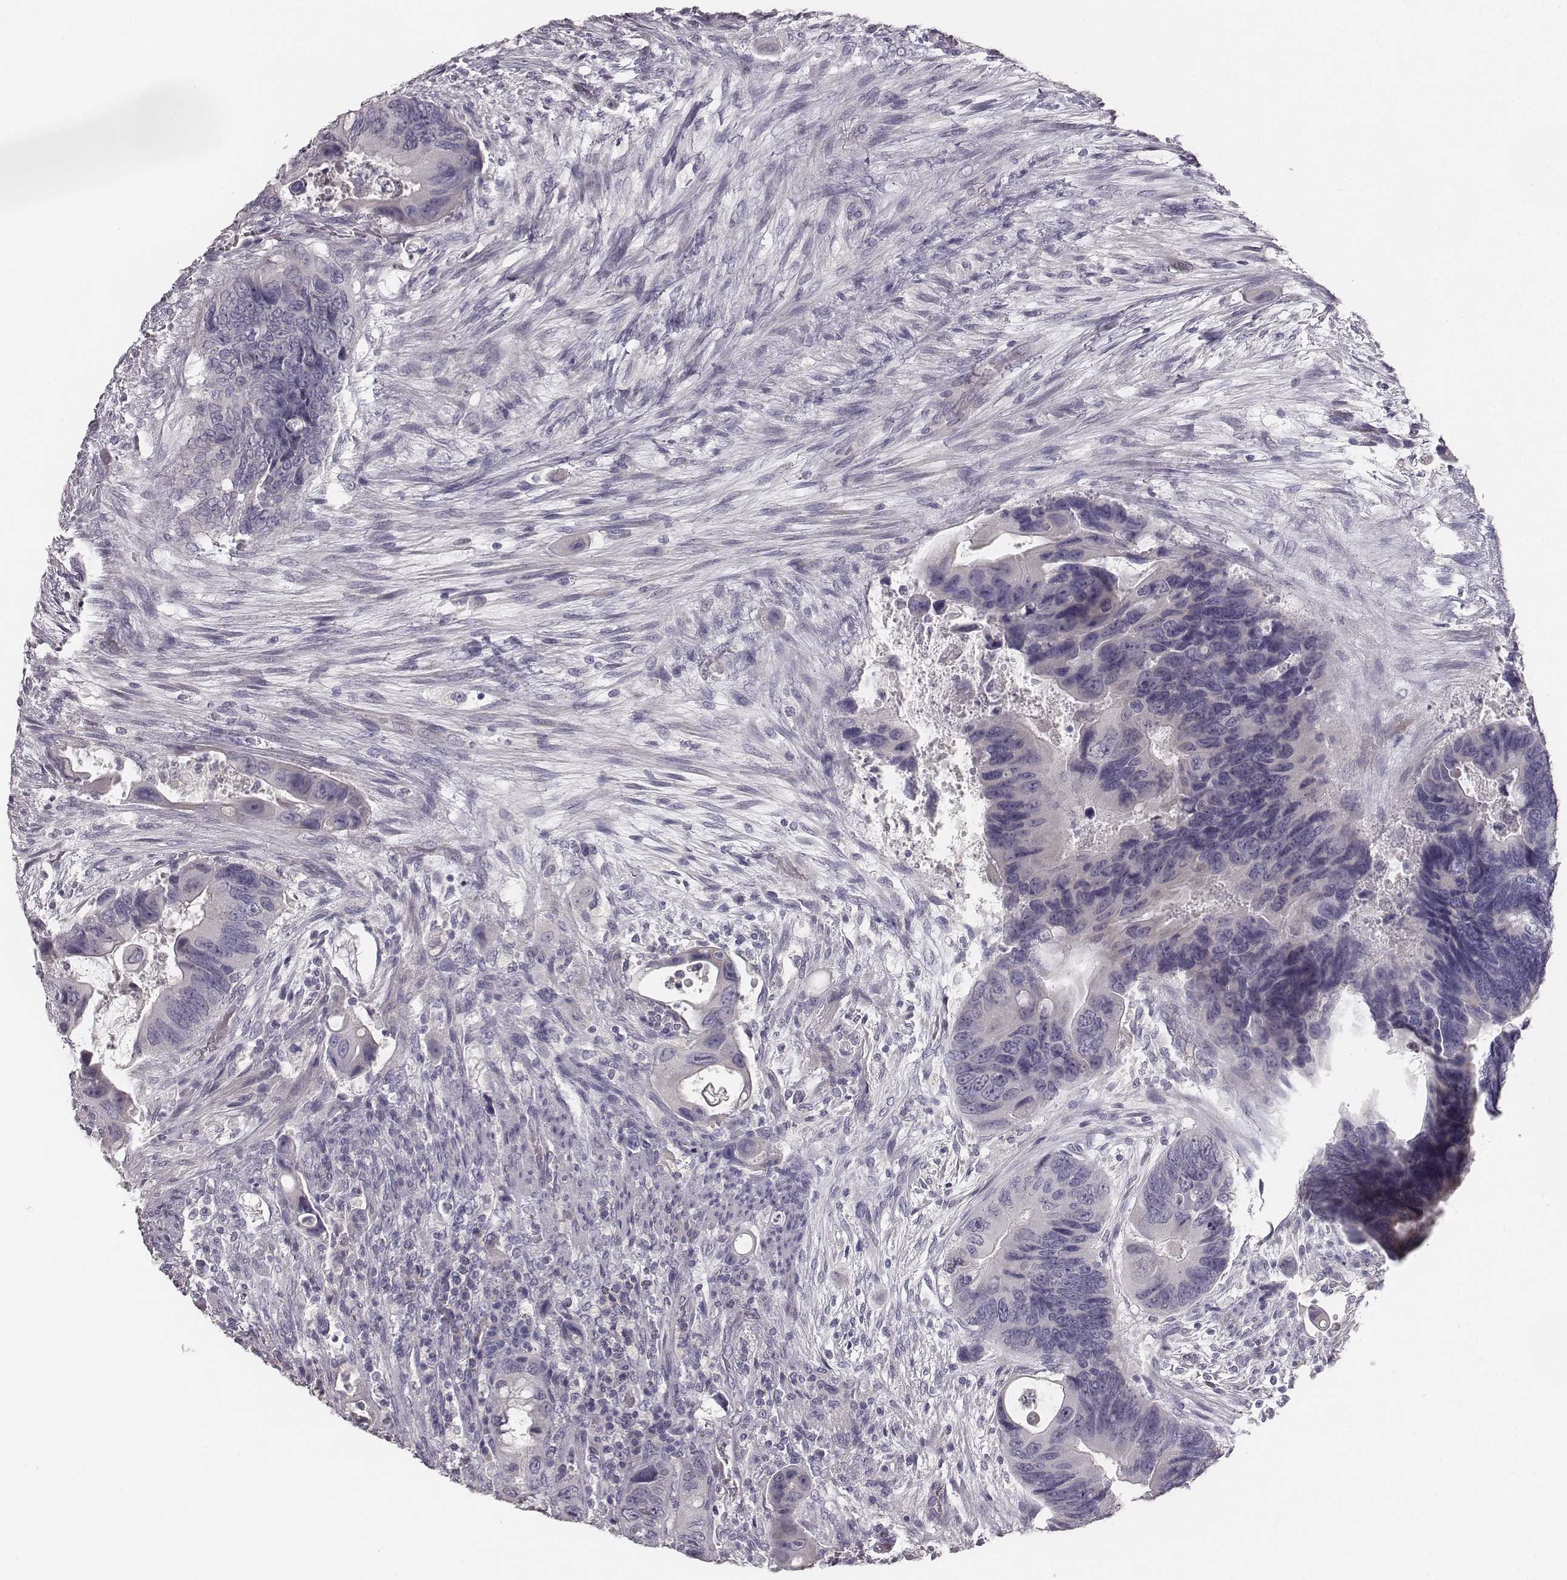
{"staining": {"intensity": "negative", "quantity": "none", "location": "none"}, "tissue": "colorectal cancer", "cell_type": "Tumor cells", "image_type": "cancer", "snomed": [{"axis": "morphology", "description": "Adenocarcinoma, NOS"}, {"axis": "topography", "description": "Rectum"}], "caption": "Colorectal cancer (adenocarcinoma) stained for a protein using IHC reveals no expression tumor cells.", "gene": "MYH6", "patient": {"sex": "male", "age": 63}}